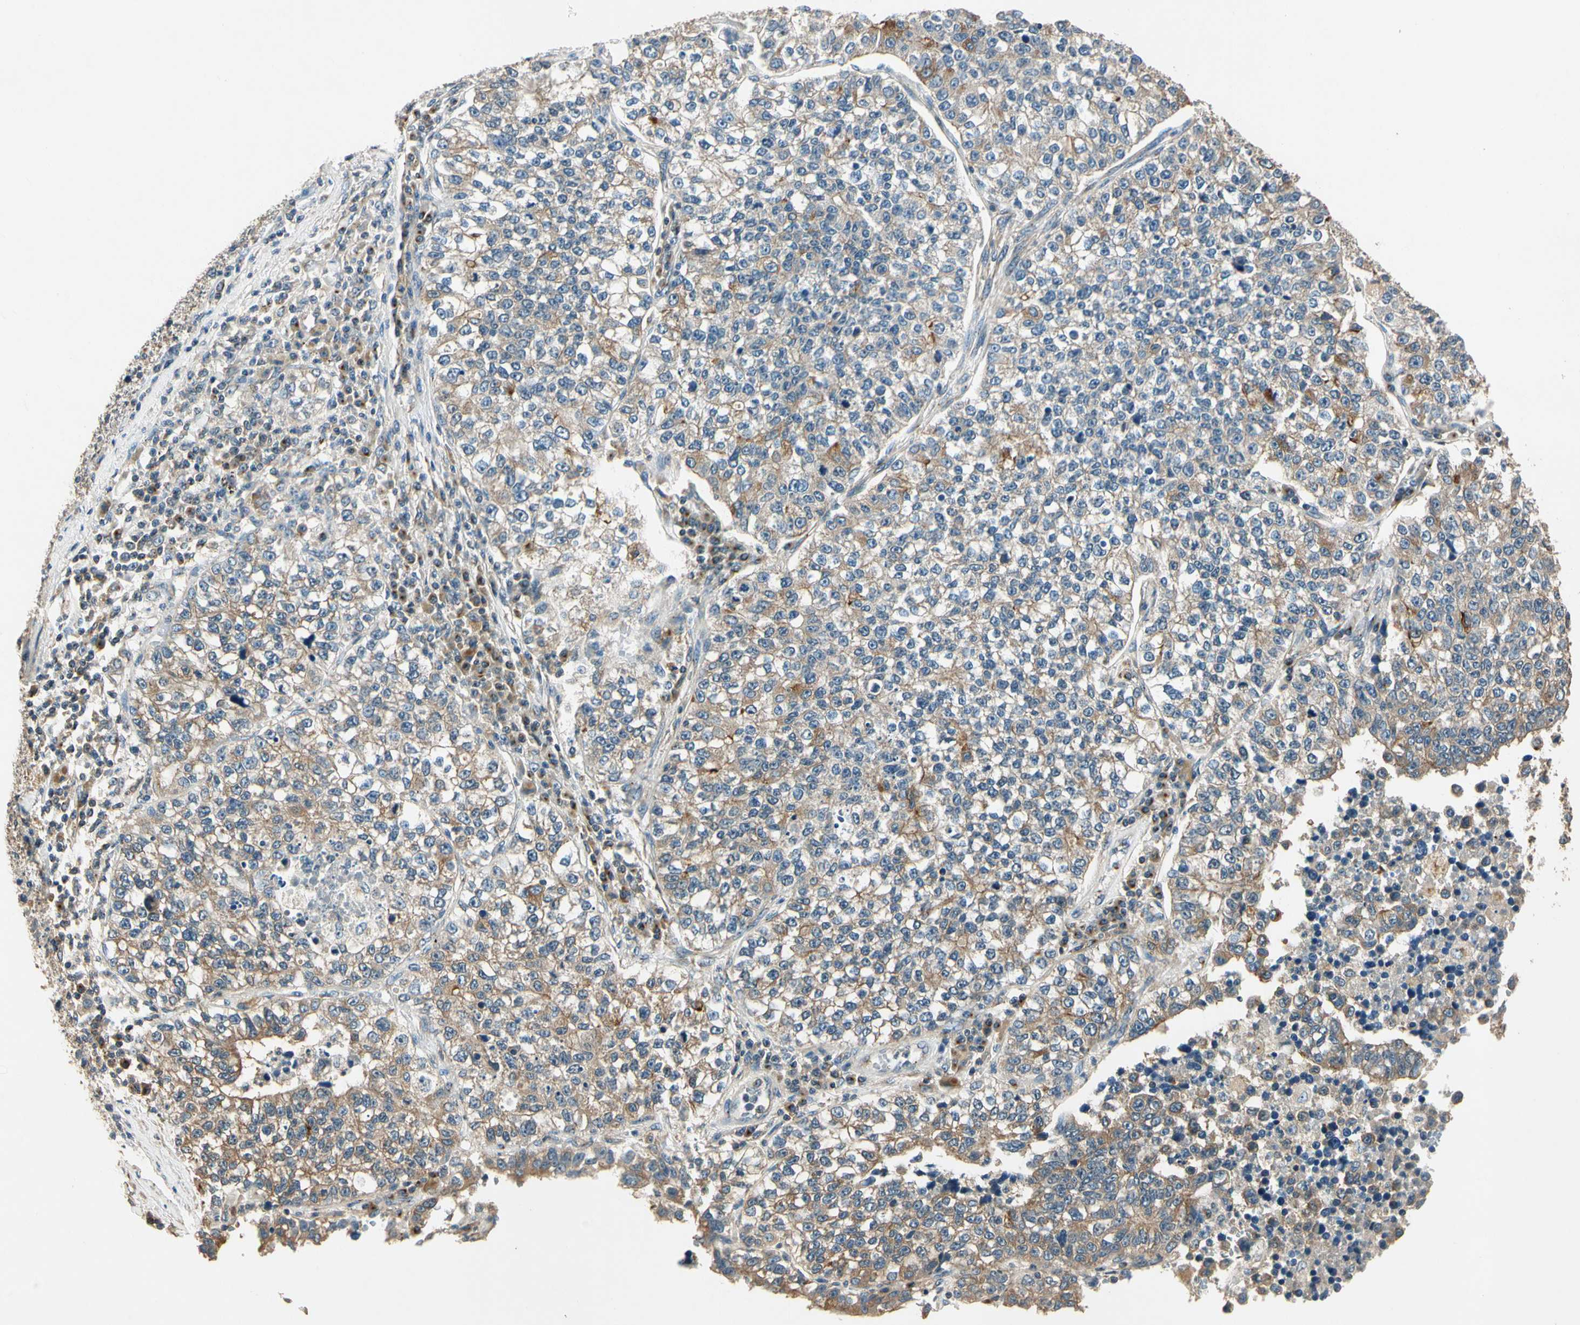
{"staining": {"intensity": "moderate", "quantity": "25%-75%", "location": "cytoplasmic/membranous"}, "tissue": "lung cancer", "cell_type": "Tumor cells", "image_type": "cancer", "snomed": [{"axis": "morphology", "description": "Adenocarcinoma, NOS"}, {"axis": "topography", "description": "Lung"}], "caption": "An immunohistochemistry (IHC) histopathology image of neoplastic tissue is shown. Protein staining in brown highlights moderate cytoplasmic/membranous positivity in lung cancer within tumor cells.", "gene": "AKAP9", "patient": {"sex": "male", "age": 49}}